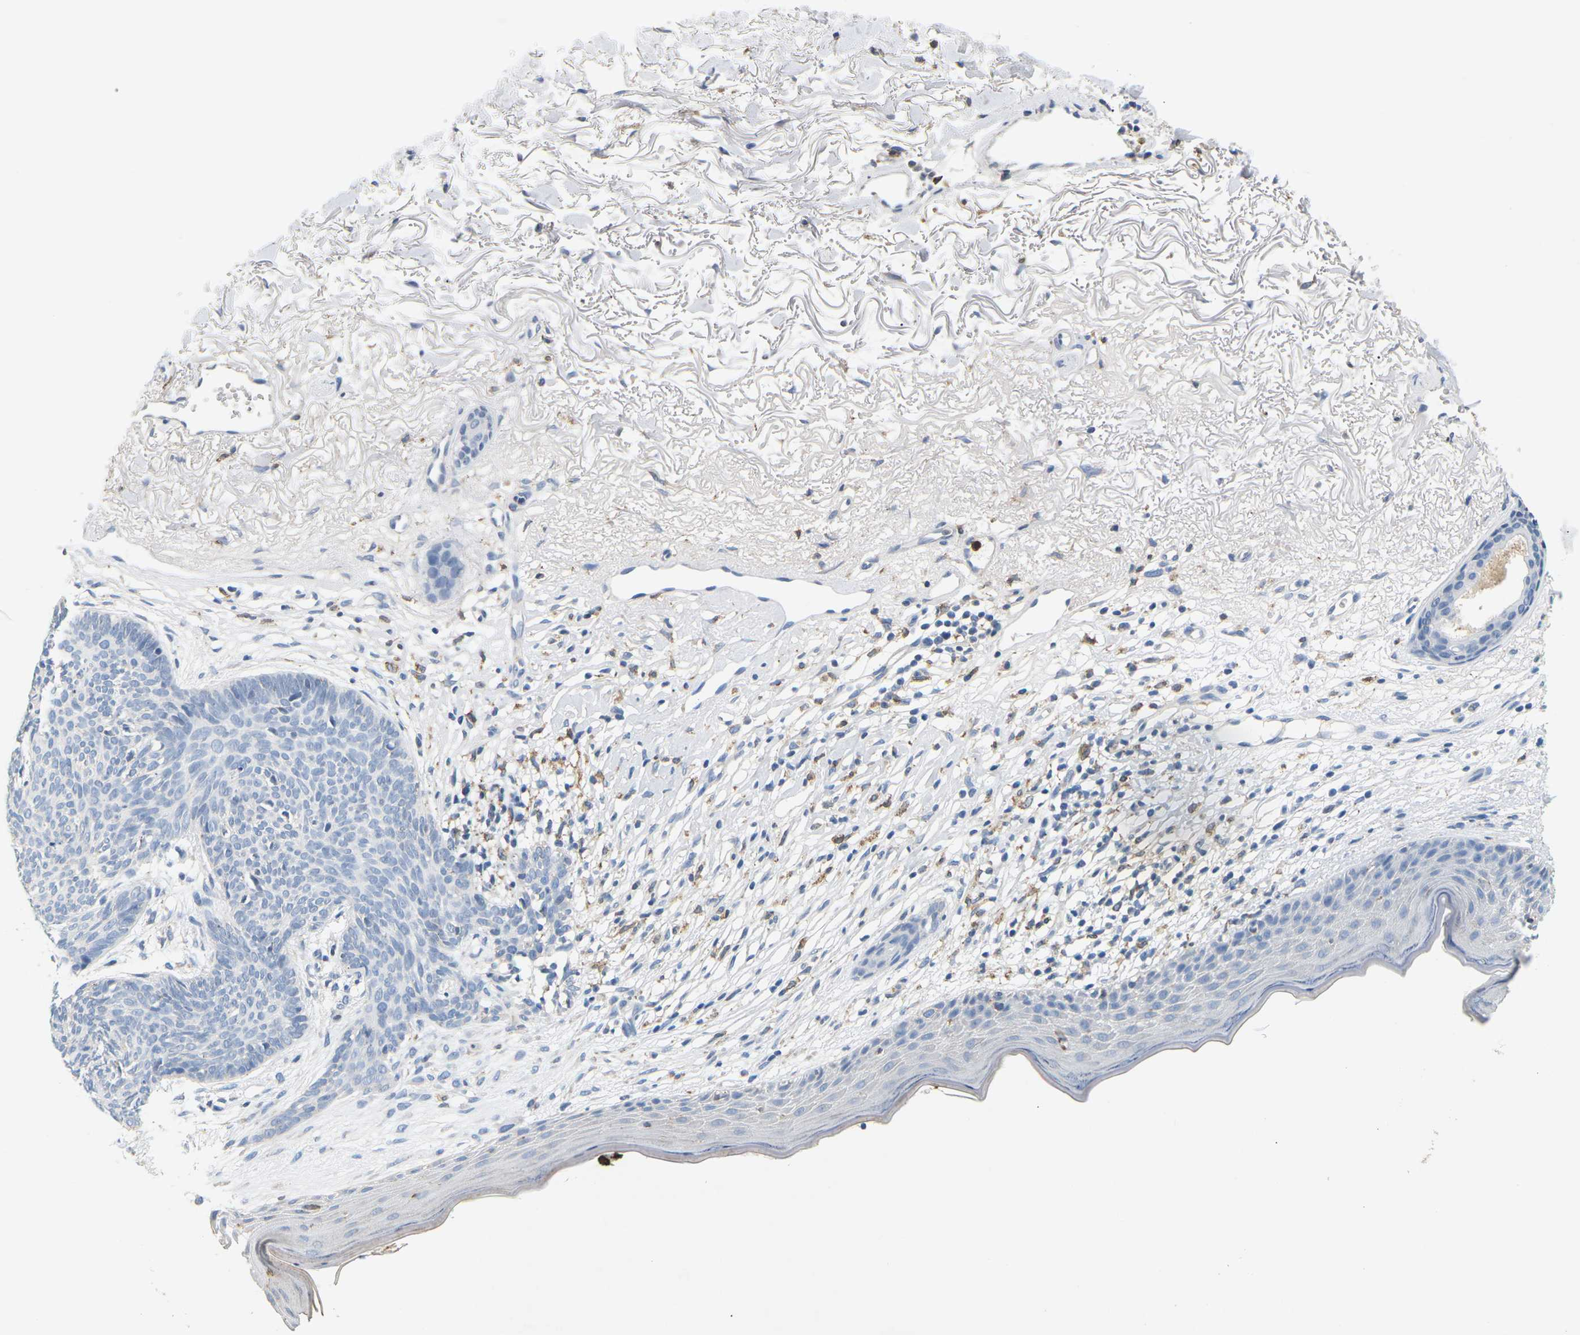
{"staining": {"intensity": "negative", "quantity": "none", "location": "none"}, "tissue": "skin cancer", "cell_type": "Tumor cells", "image_type": "cancer", "snomed": [{"axis": "morphology", "description": "Normal tissue, NOS"}, {"axis": "morphology", "description": "Basal cell carcinoma"}, {"axis": "topography", "description": "Skin"}], "caption": "Histopathology image shows no protein positivity in tumor cells of skin cancer tissue.", "gene": "ADM", "patient": {"sex": "female", "age": 70}}